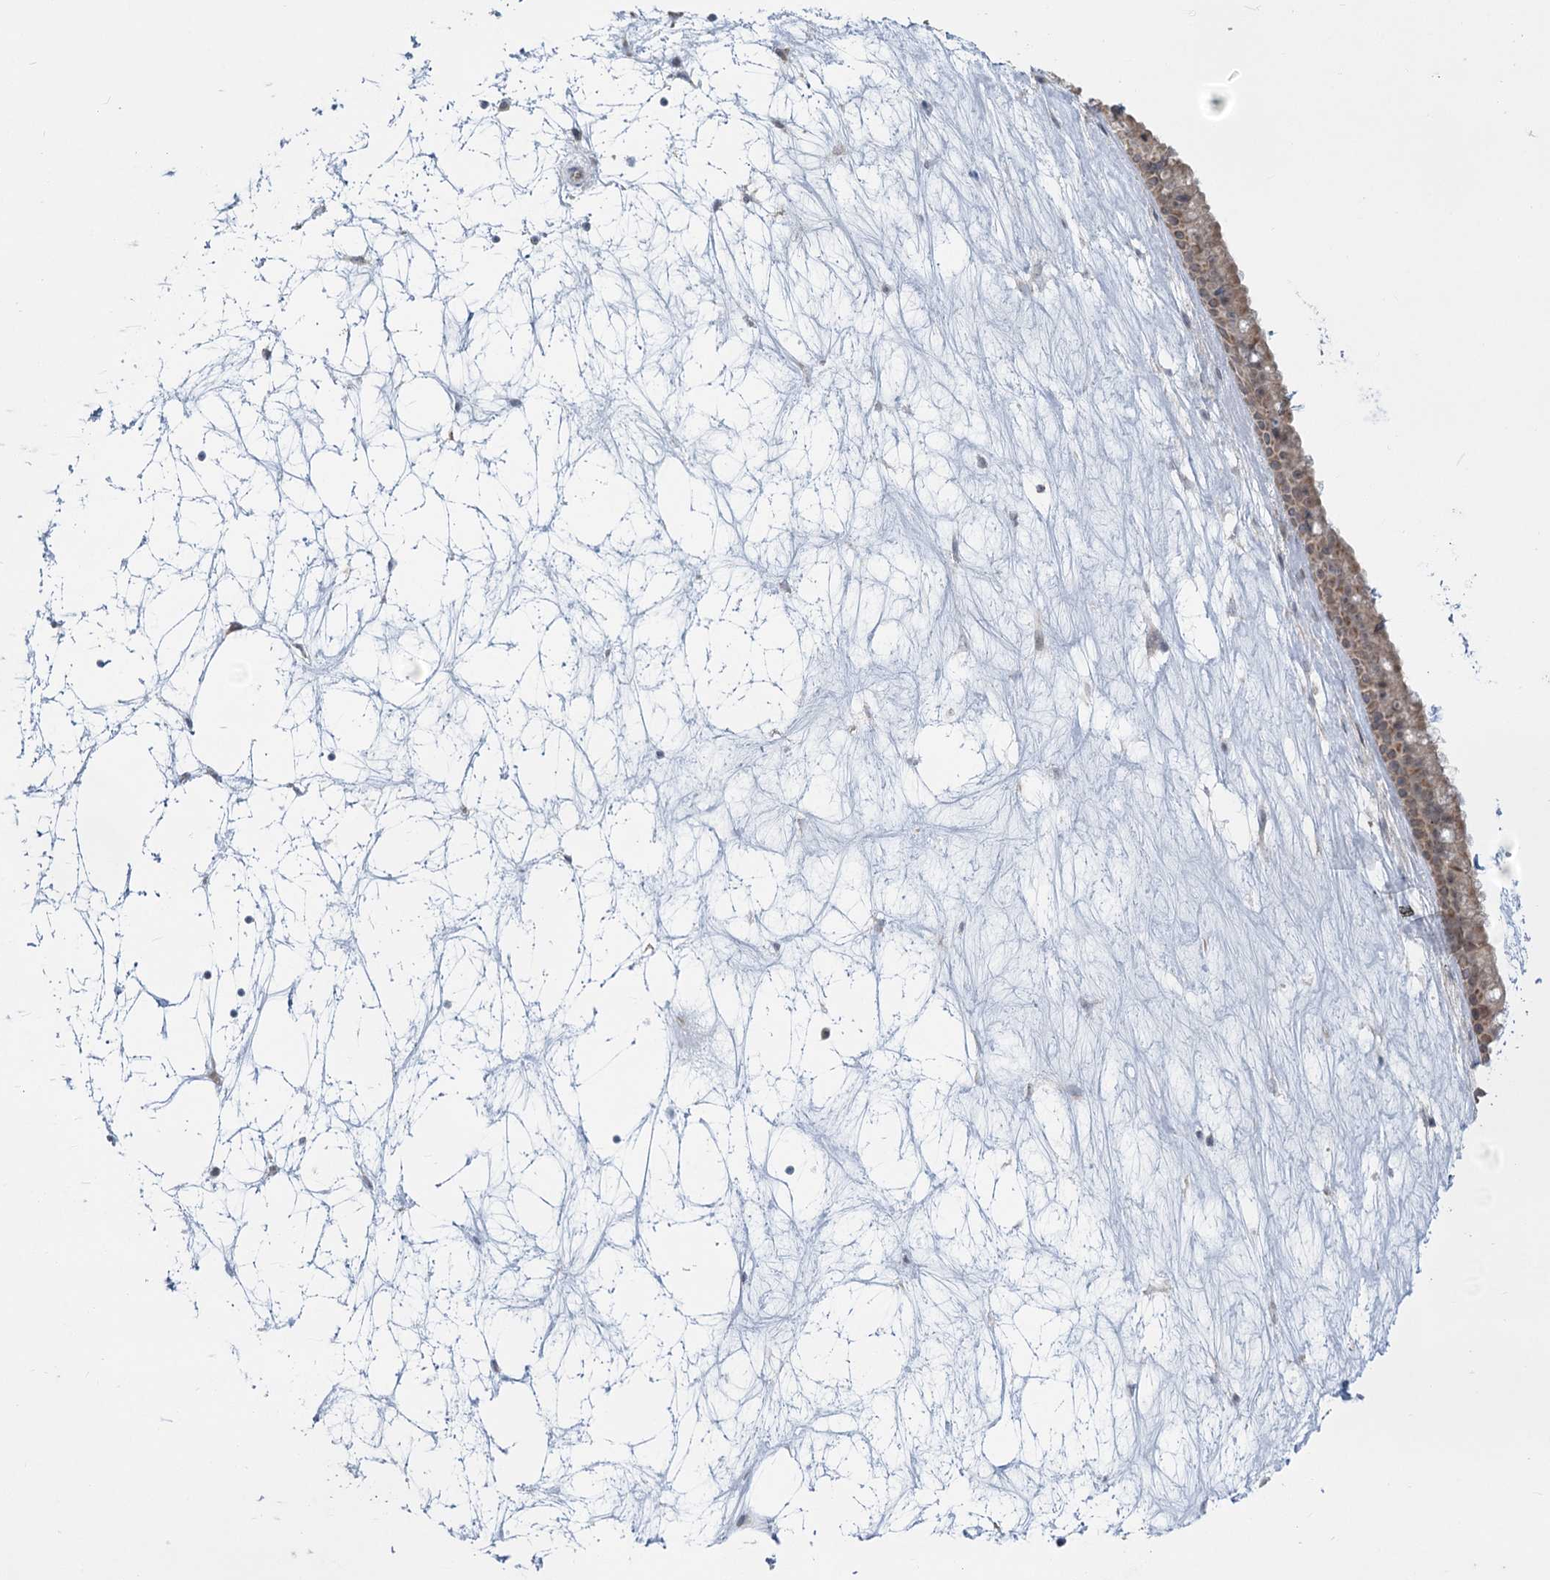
{"staining": {"intensity": "moderate", "quantity": "25%-75%", "location": "cytoplasmic/membranous"}, "tissue": "nasopharynx", "cell_type": "Respiratory epithelial cells", "image_type": "normal", "snomed": [{"axis": "morphology", "description": "Normal tissue, NOS"}, {"axis": "topography", "description": "Nasopharynx"}], "caption": "IHC histopathology image of normal nasopharynx: human nasopharynx stained using immunohistochemistry reveals medium levels of moderate protein expression localized specifically in the cytoplasmic/membranous of respiratory epithelial cells, appearing as a cytoplasmic/membranous brown color.", "gene": "MTG1", "patient": {"sex": "male", "age": 64}}